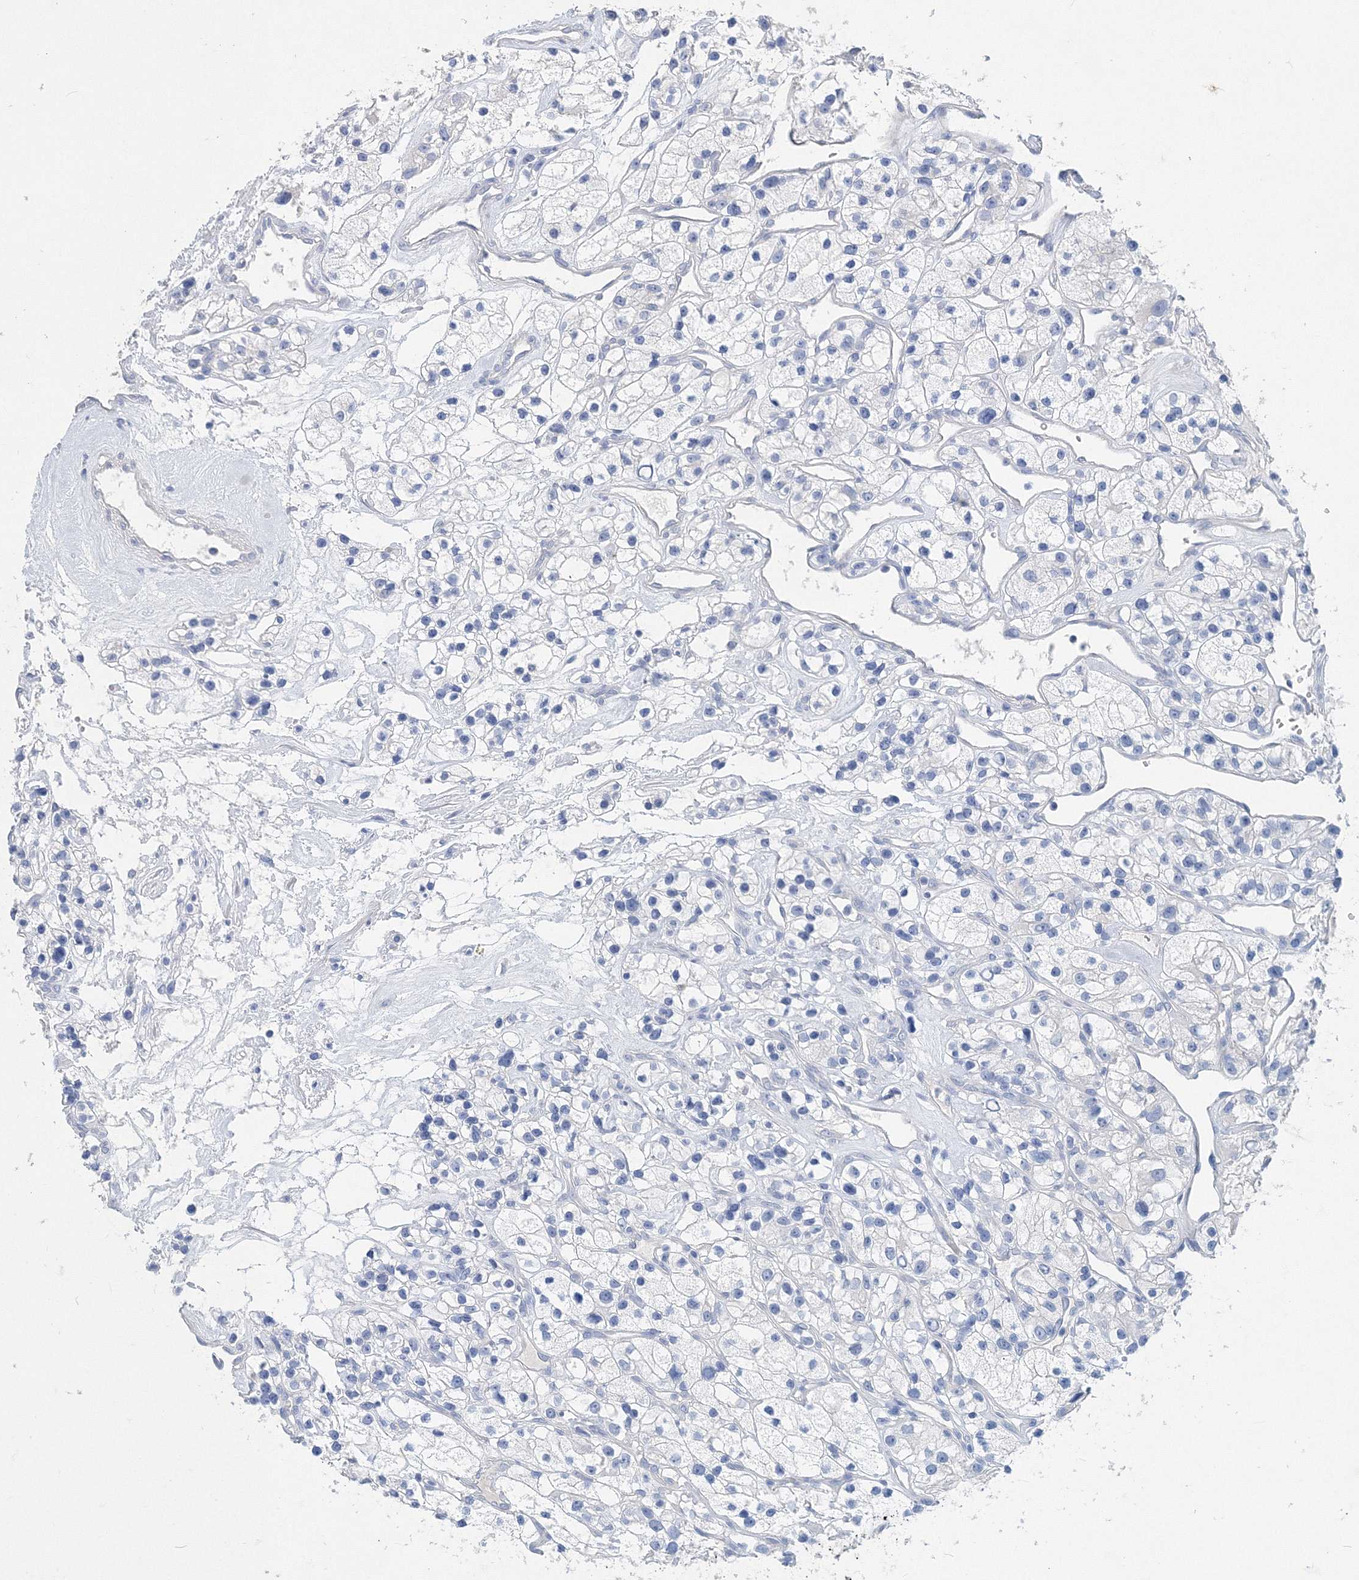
{"staining": {"intensity": "negative", "quantity": "none", "location": "none"}, "tissue": "renal cancer", "cell_type": "Tumor cells", "image_type": "cancer", "snomed": [{"axis": "morphology", "description": "Adenocarcinoma, NOS"}, {"axis": "topography", "description": "Kidney"}], "caption": "Tumor cells are negative for protein expression in human renal cancer (adenocarcinoma). Brightfield microscopy of immunohistochemistry stained with DAB (3,3'-diaminobenzidine) (brown) and hematoxylin (blue), captured at high magnification.", "gene": "OSBPL6", "patient": {"sex": "female", "age": 57}}